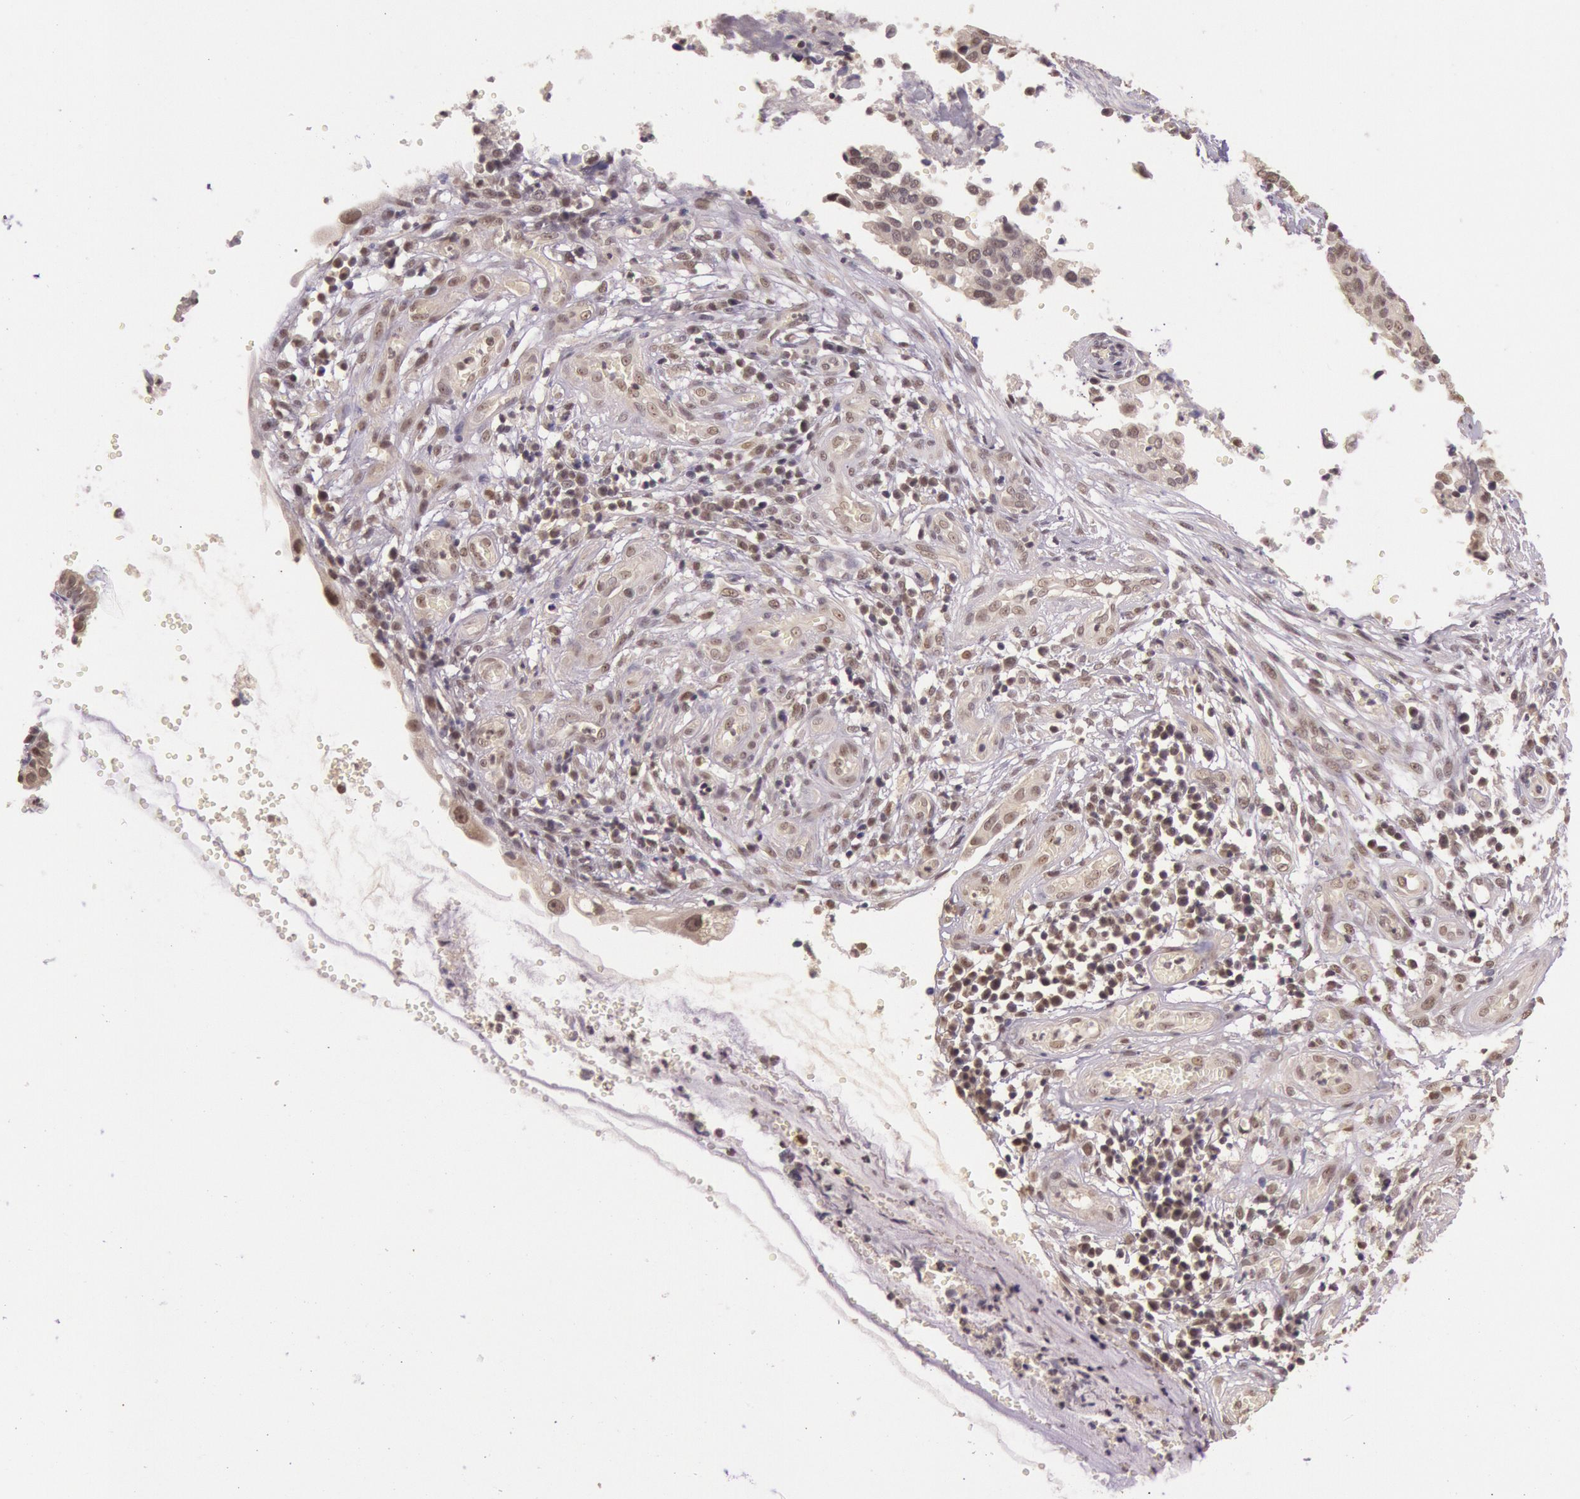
{"staining": {"intensity": "negative", "quantity": "none", "location": "none"}, "tissue": "cervical cancer", "cell_type": "Tumor cells", "image_type": "cancer", "snomed": [{"axis": "morphology", "description": "Normal tissue, NOS"}, {"axis": "morphology", "description": "Squamous cell carcinoma, NOS"}, {"axis": "topography", "description": "Cervix"}], "caption": "High magnification brightfield microscopy of cervical cancer (squamous cell carcinoma) stained with DAB (3,3'-diaminobenzidine) (brown) and counterstained with hematoxylin (blue): tumor cells show no significant positivity. The staining was performed using DAB (3,3'-diaminobenzidine) to visualize the protein expression in brown, while the nuclei were stained in blue with hematoxylin (Magnification: 20x).", "gene": "RTL10", "patient": {"sex": "female", "age": 45}}